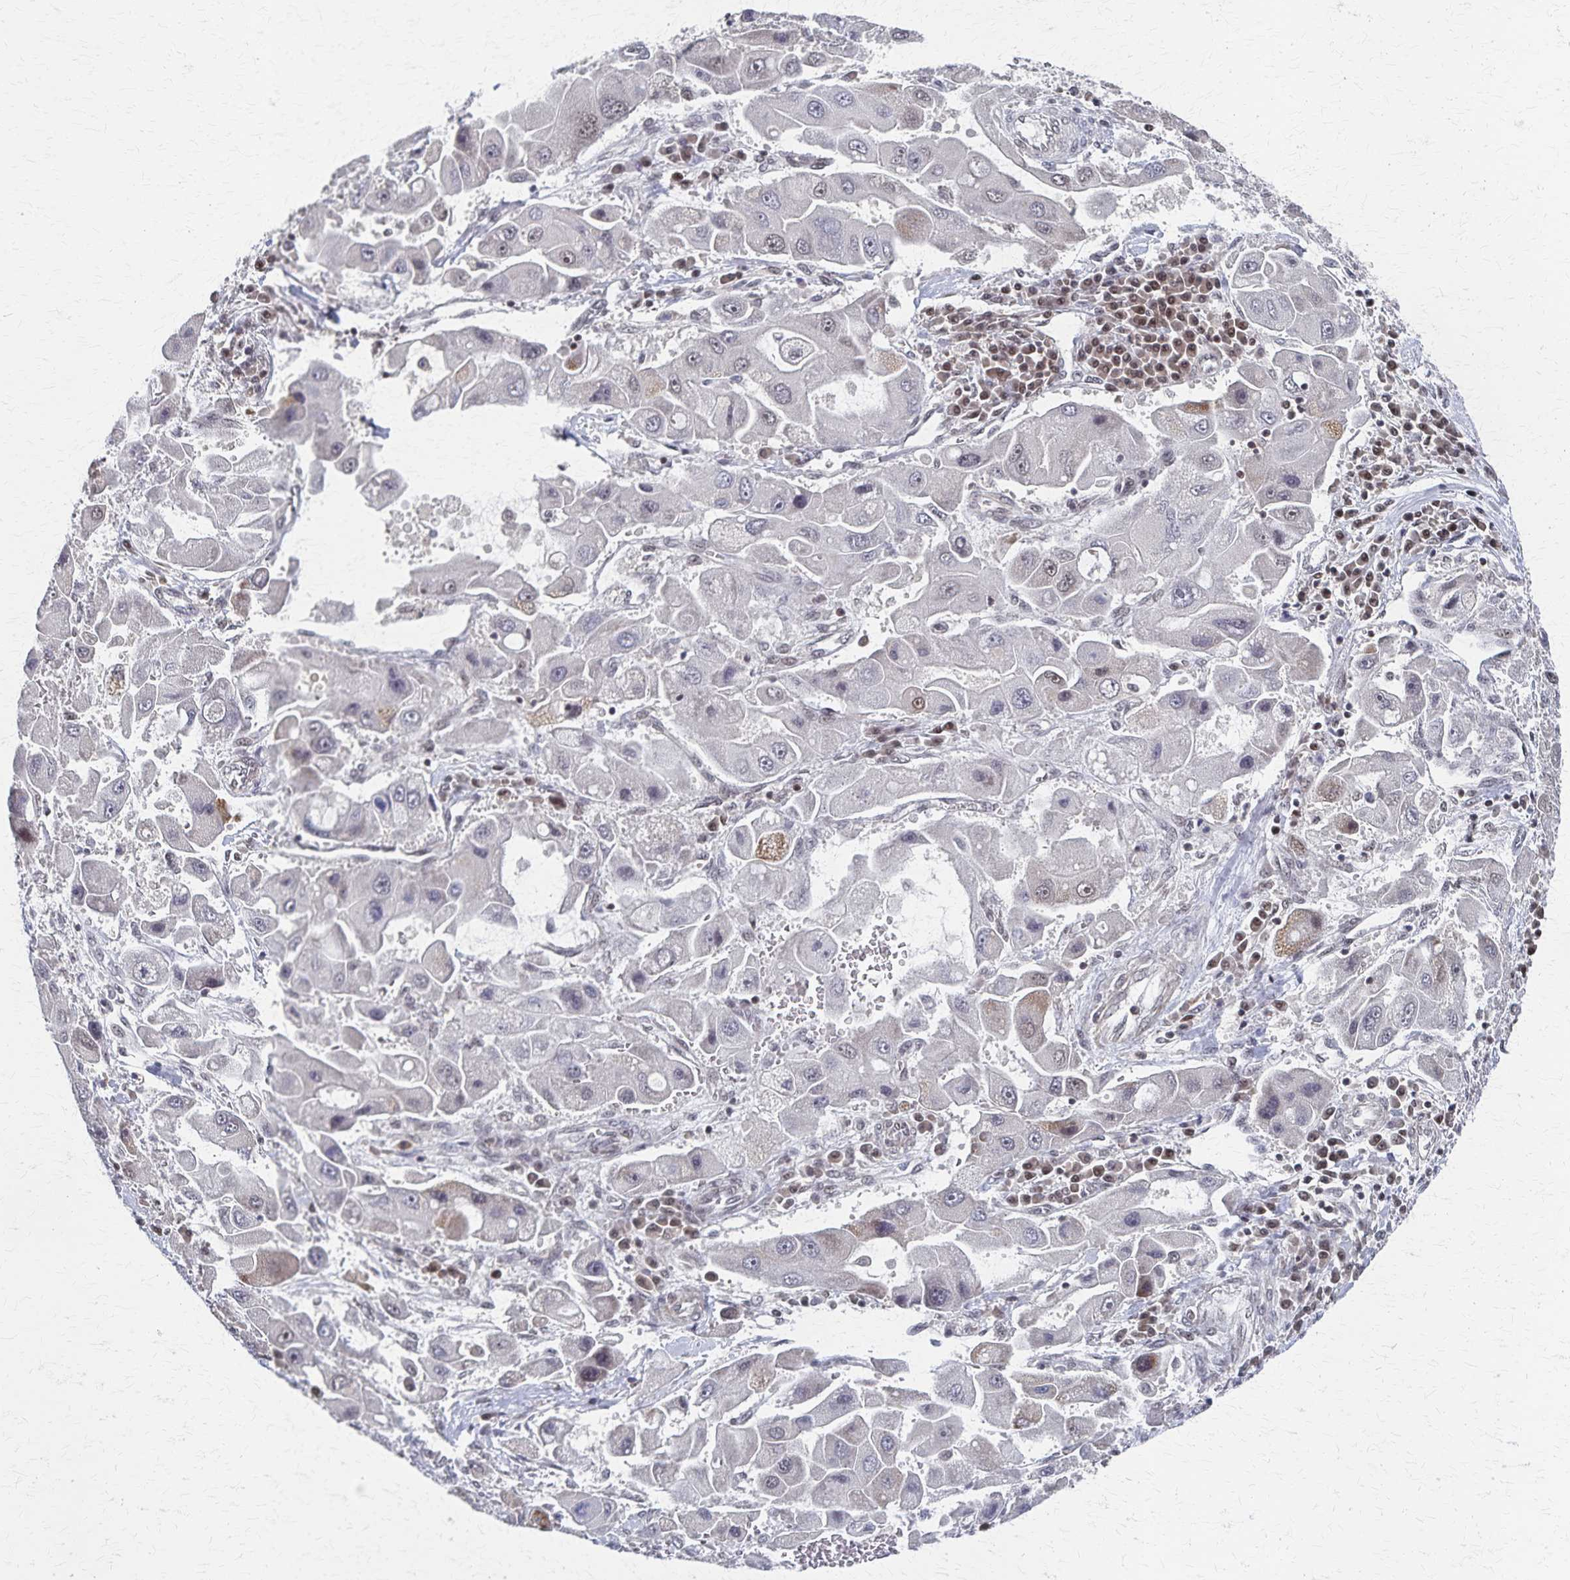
{"staining": {"intensity": "negative", "quantity": "none", "location": "none"}, "tissue": "liver cancer", "cell_type": "Tumor cells", "image_type": "cancer", "snomed": [{"axis": "morphology", "description": "Carcinoma, Hepatocellular, NOS"}, {"axis": "topography", "description": "Liver"}], "caption": "Liver cancer (hepatocellular carcinoma) stained for a protein using immunohistochemistry shows no positivity tumor cells.", "gene": "GTF2B", "patient": {"sex": "male", "age": 24}}